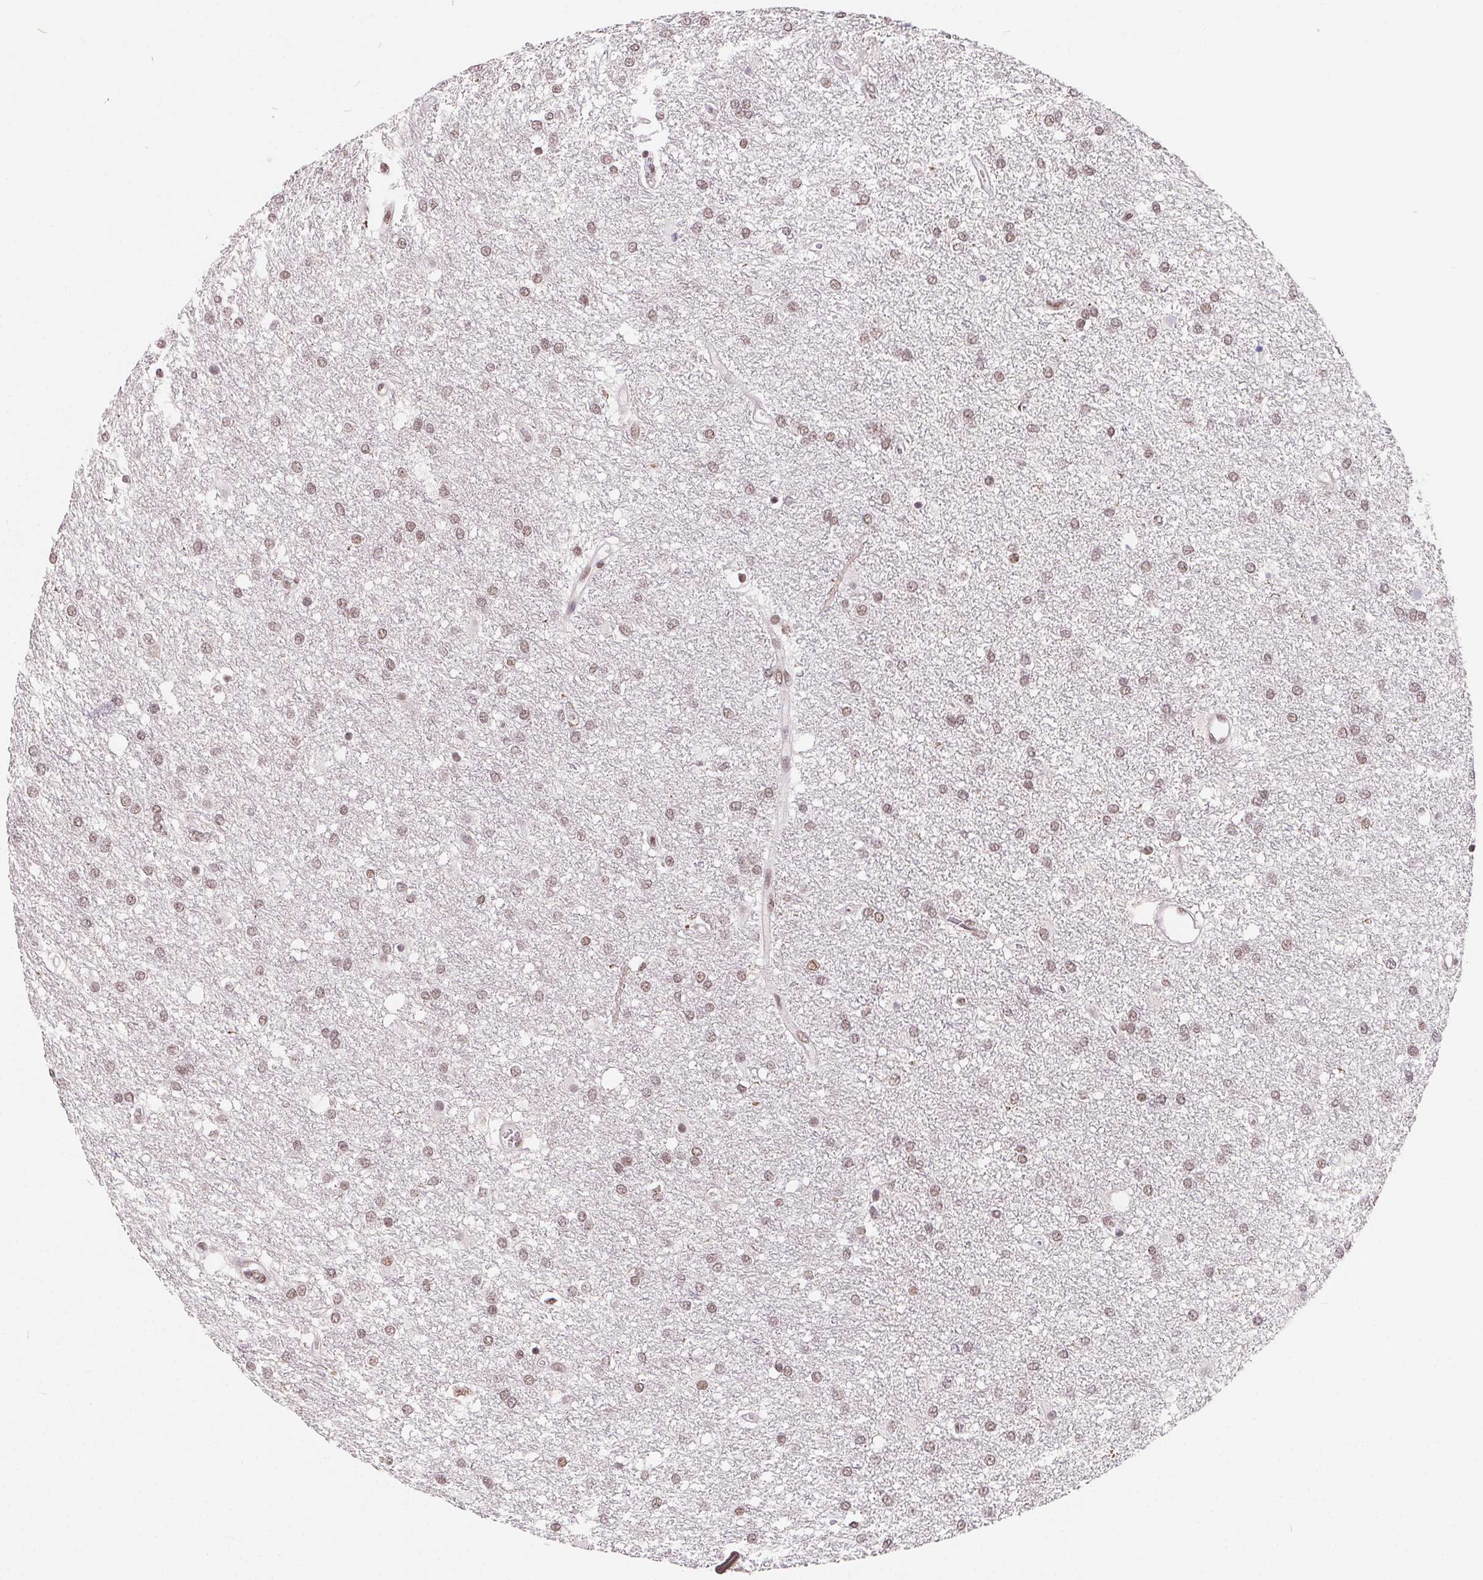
{"staining": {"intensity": "weak", "quantity": ">75%", "location": "nuclear"}, "tissue": "glioma", "cell_type": "Tumor cells", "image_type": "cancer", "snomed": [{"axis": "morphology", "description": "Glioma, malignant, High grade"}, {"axis": "topography", "description": "Brain"}], "caption": "Immunohistochemistry (IHC) staining of malignant glioma (high-grade), which exhibits low levels of weak nuclear expression in about >75% of tumor cells indicating weak nuclear protein staining. The staining was performed using DAB (3,3'-diaminobenzidine) (brown) for protein detection and nuclei were counterstained in hematoxylin (blue).", "gene": "TCERG1", "patient": {"sex": "female", "age": 61}}